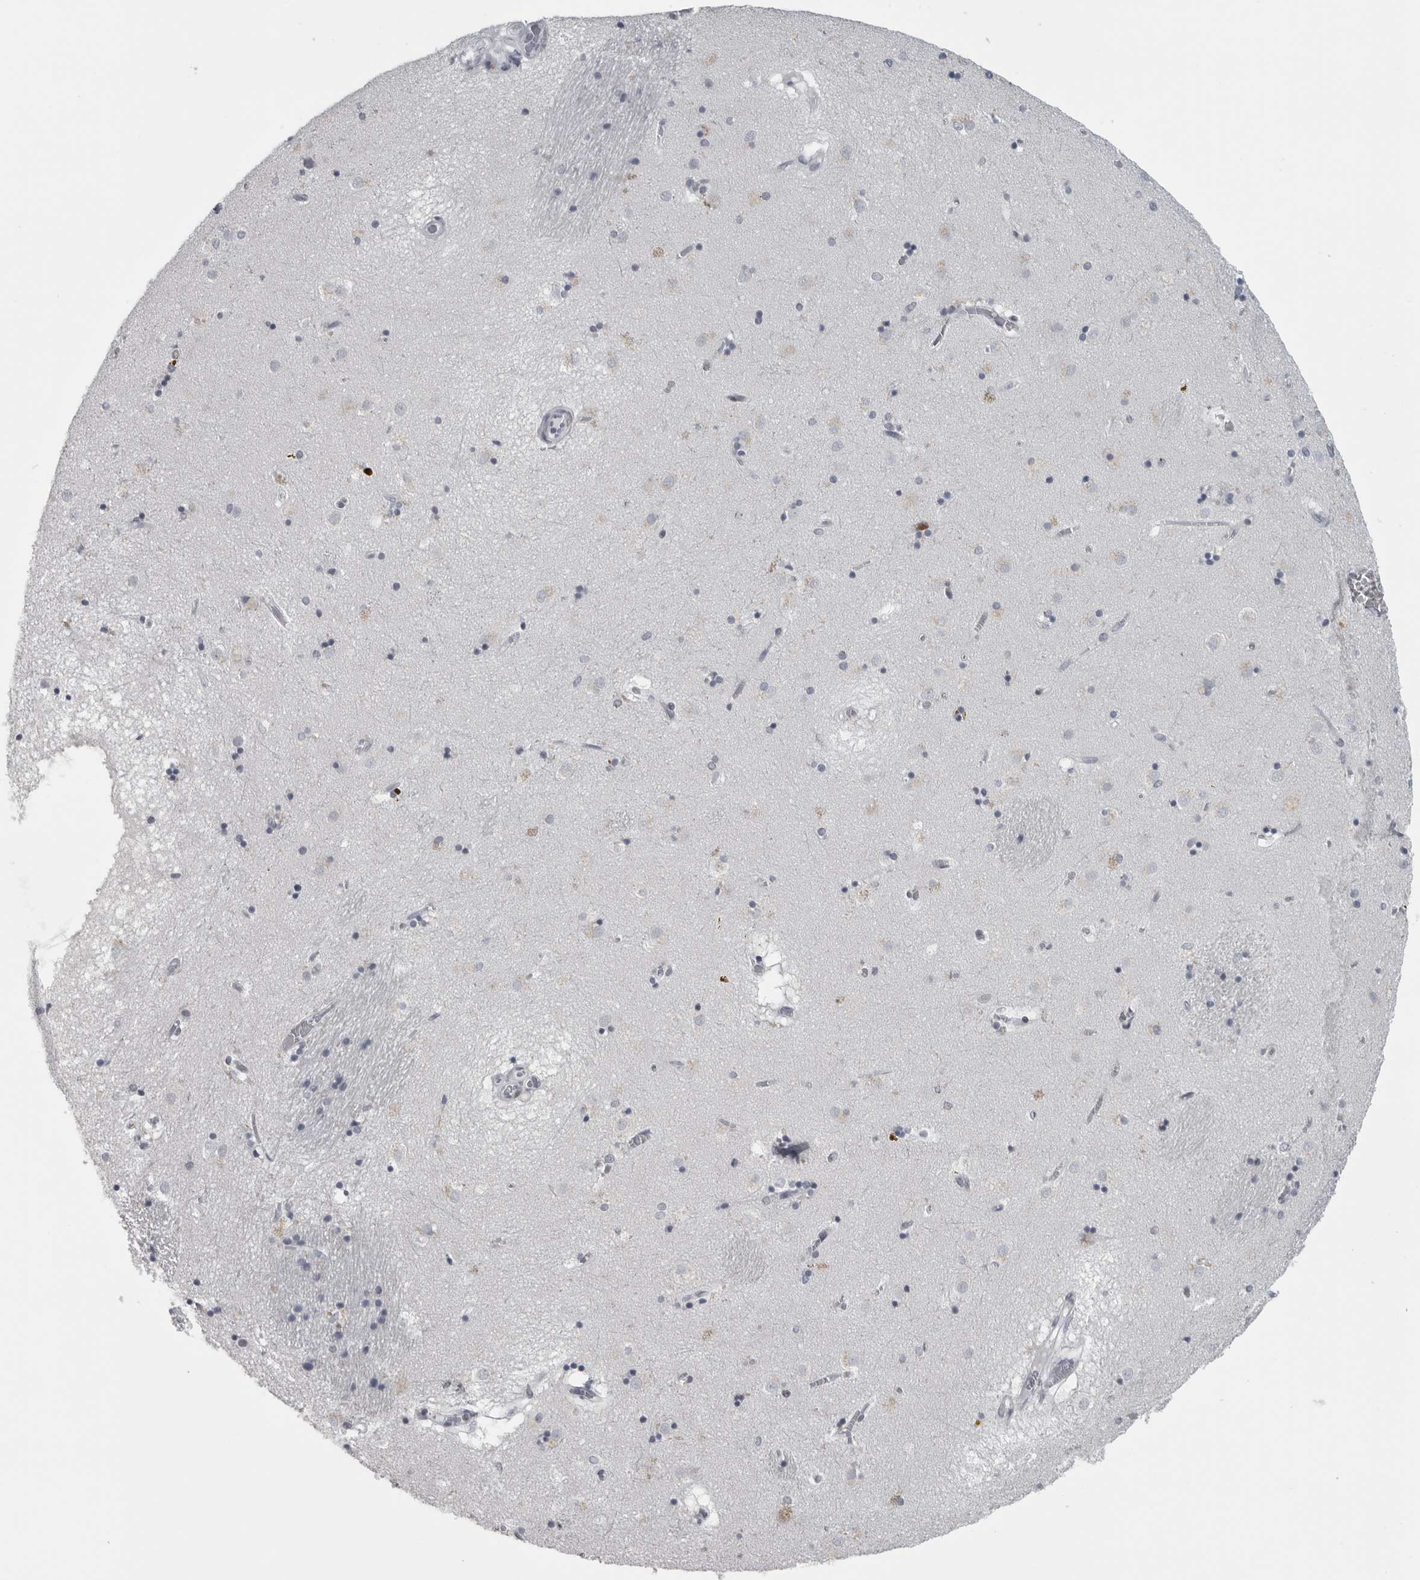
{"staining": {"intensity": "weak", "quantity": "<25%", "location": "cytoplasmic/membranous"}, "tissue": "caudate", "cell_type": "Glial cells", "image_type": "normal", "snomed": [{"axis": "morphology", "description": "Normal tissue, NOS"}, {"axis": "topography", "description": "Lateral ventricle wall"}], "caption": "High power microscopy histopathology image of an immunohistochemistry (IHC) micrograph of normal caudate, revealing no significant positivity in glial cells. (Stains: DAB immunohistochemistry (IHC) with hematoxylin counter stain, Microscopy: brightfield microscopy at high magnification).", "gene": "SATB2", "patient": {"sex": "male", "age": 70}}